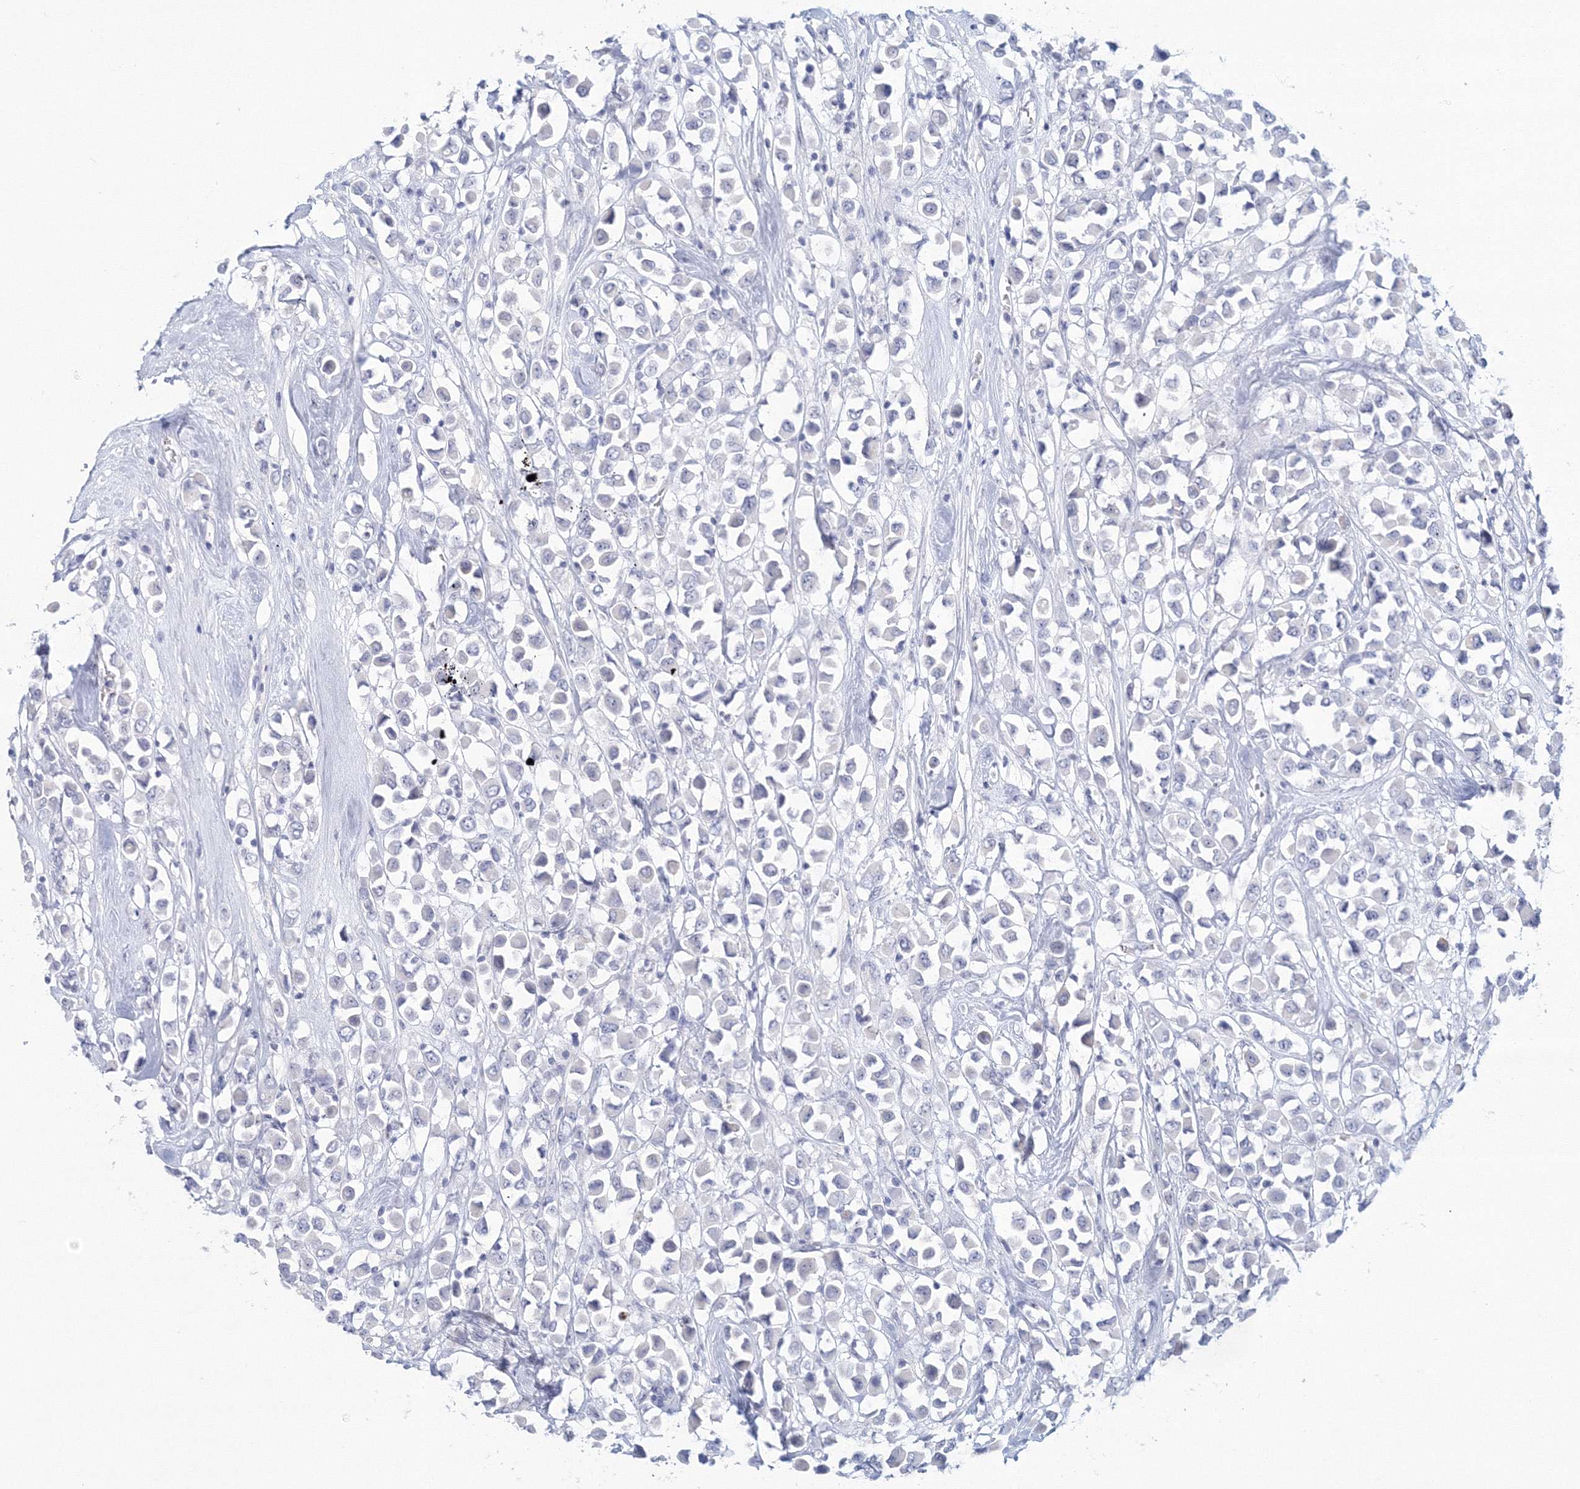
{"staining": {"intensity": "negative", "quantity": "none", "location": "none"}, "tissue": "breast cancer", "cell_type": "Tumor cells", "image_type": "cancer", "snomed": [{"axis": "morphology", "description": "Duct carcinoma"}, {"axis": "topography", "description": "Breast"}], "caption": "Immunohistochemical staining of human breast cancer exhibits no significant expression in tumor cells.", "gene": "VSIG1", "patient": {"sex": "female", "age": 61}}